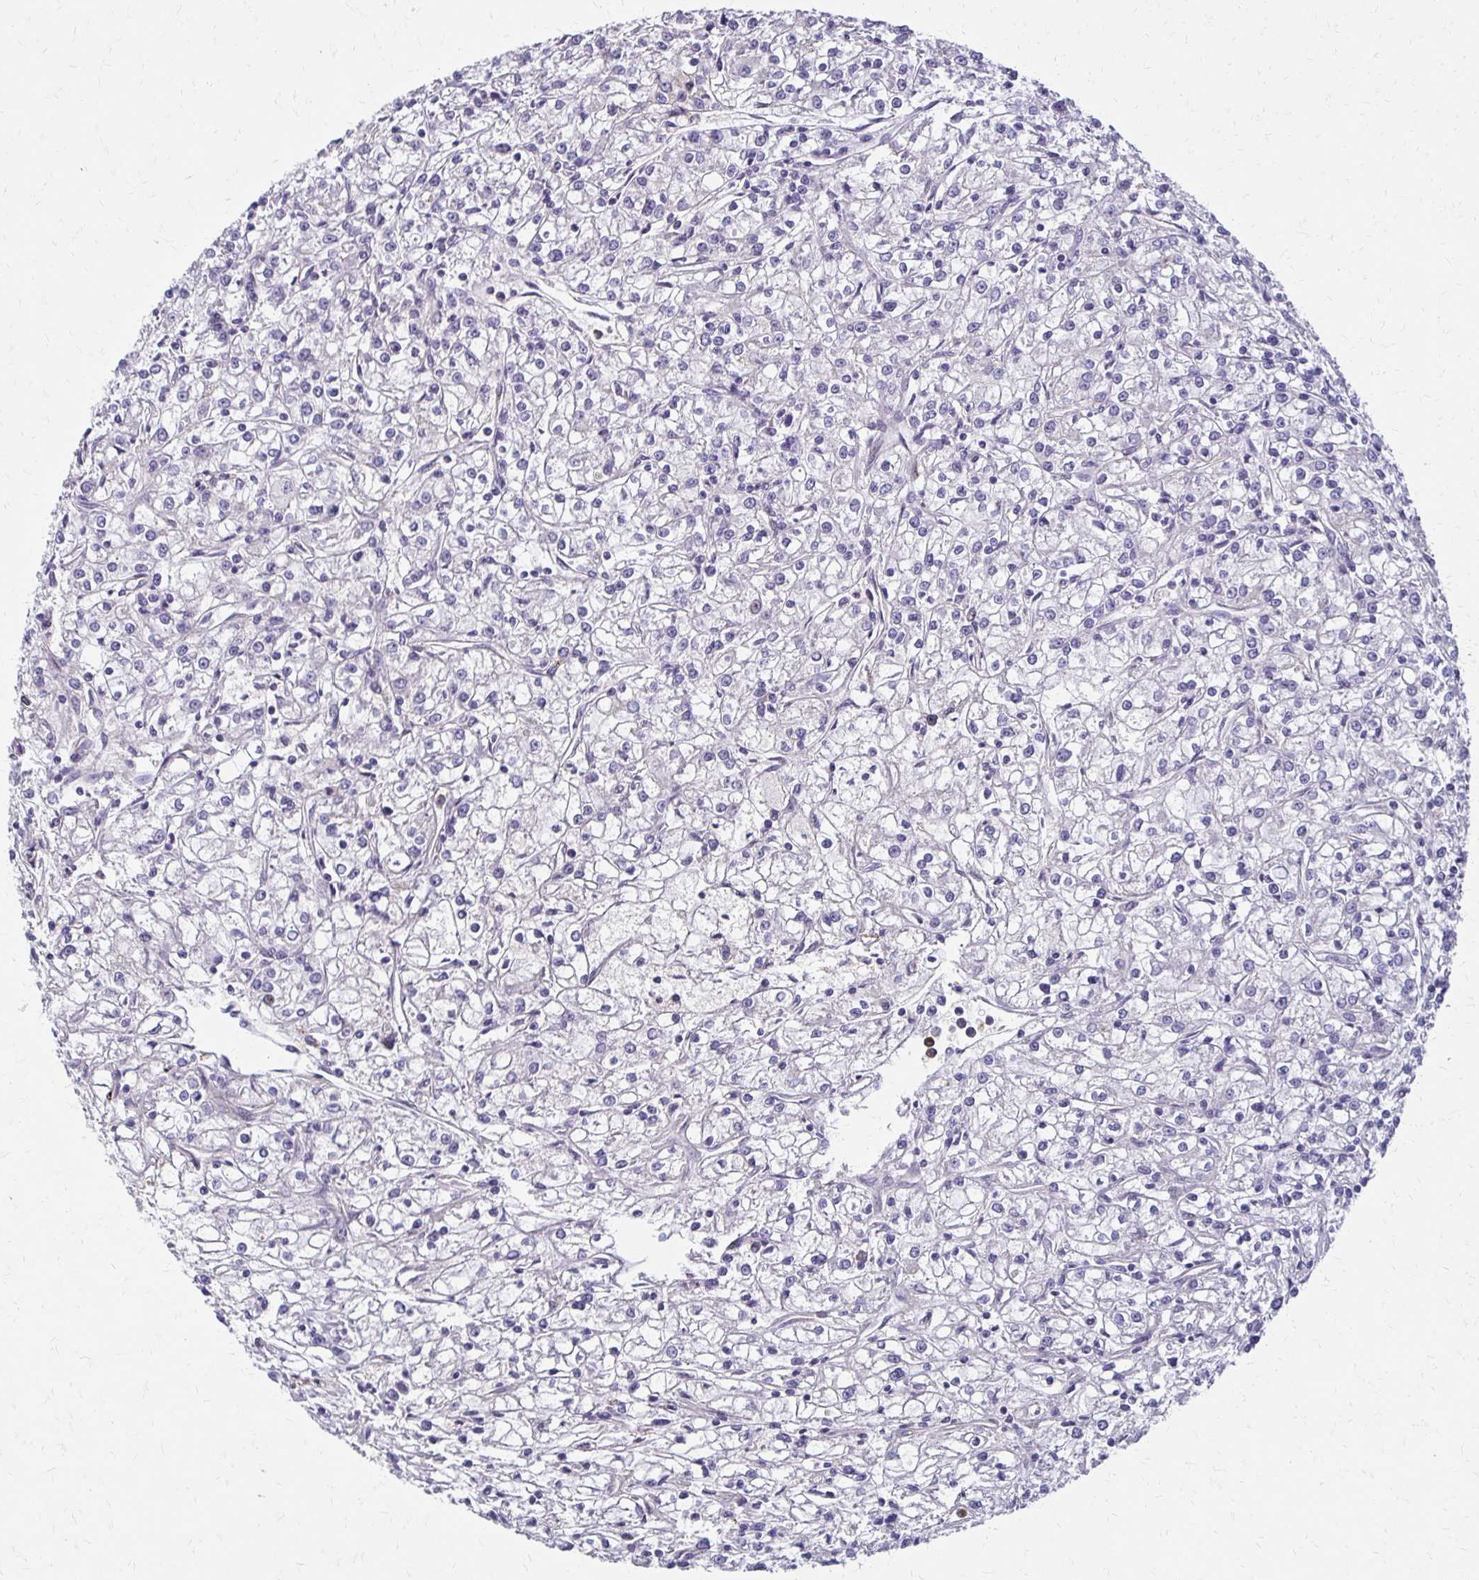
{"staining": {"intensity": "negative", "quantity": "none", "location": "none"}, "tissue": "renal cancer", "cell_type": "Tumor cells", "image_type": "cancer", "snomed": [{"axis": "morphology", "description": "Adenocarcinoma, NOS"}, {"axis": "topography", "description": "Kidney"}], "caption": "Tumor cells are negative for protein expression in human renal cancer (adenocarcinoma).", "gene": "BBS12", "patient": {"sex": "female", "age": 59}}